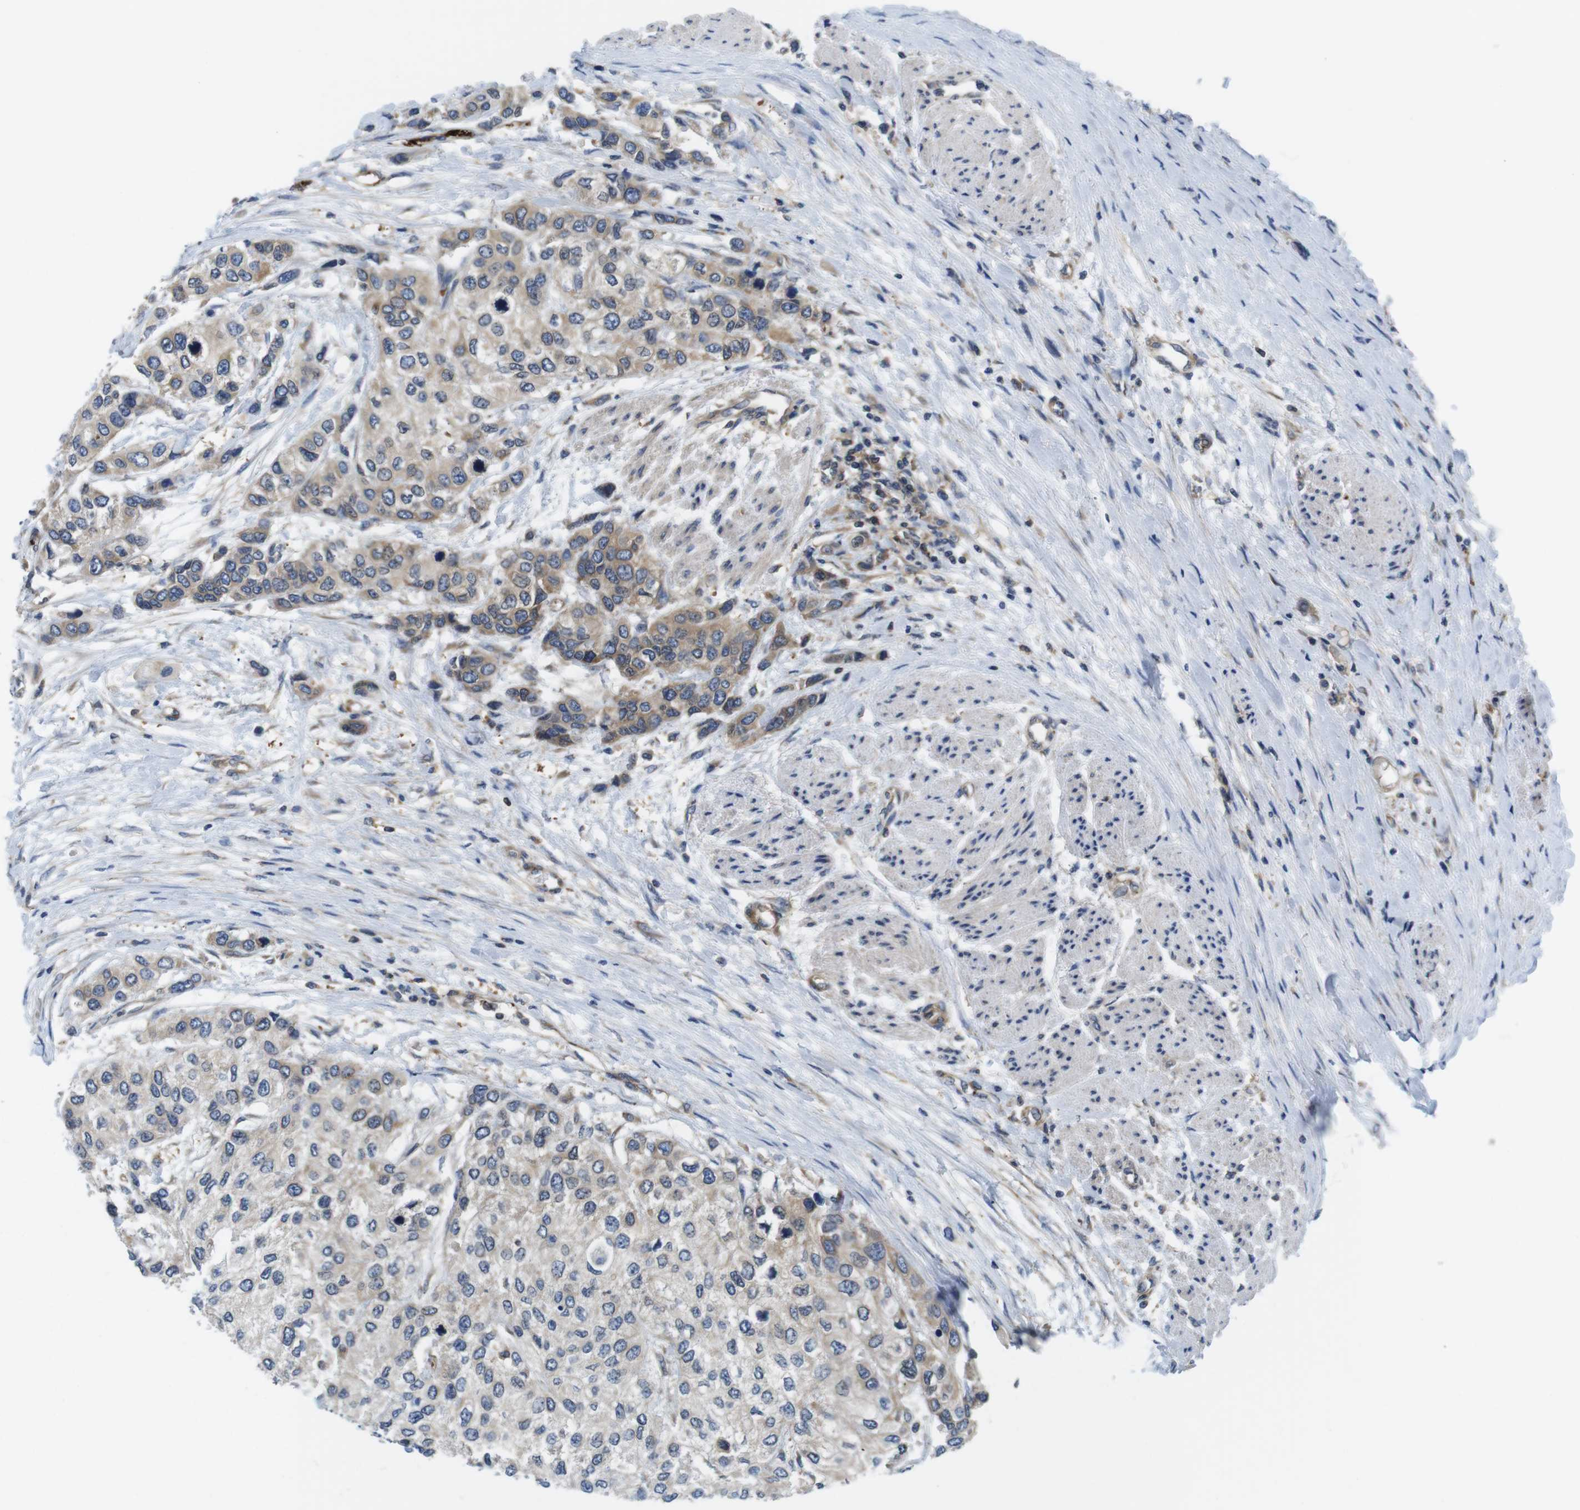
{"staining": {"intensity": "weak", "quantity": ">75%", "location": "cytoplasmic/membranous"}, "tissue": "urothelial cancer", "cell_type": "Tumor cells", "image_type": "cancer", "snomed": [{"axis": "morphology", "description": "Urothelial carcinoma, High grade"}, {"axis": "topography", "description": "Urinary bladder"}], "caption": "High-magnification brightfield microscopy of high-grade urothelial carcinoma stained with DAB (brown) and counterstained with hematoxylin (blue). tumor cells exhibit weak cytoplasmic/membranous positivity is present in approximately>75% of cells.", "gene": "HERPUD2", "patient": {"sex": "female", "age": 56}}